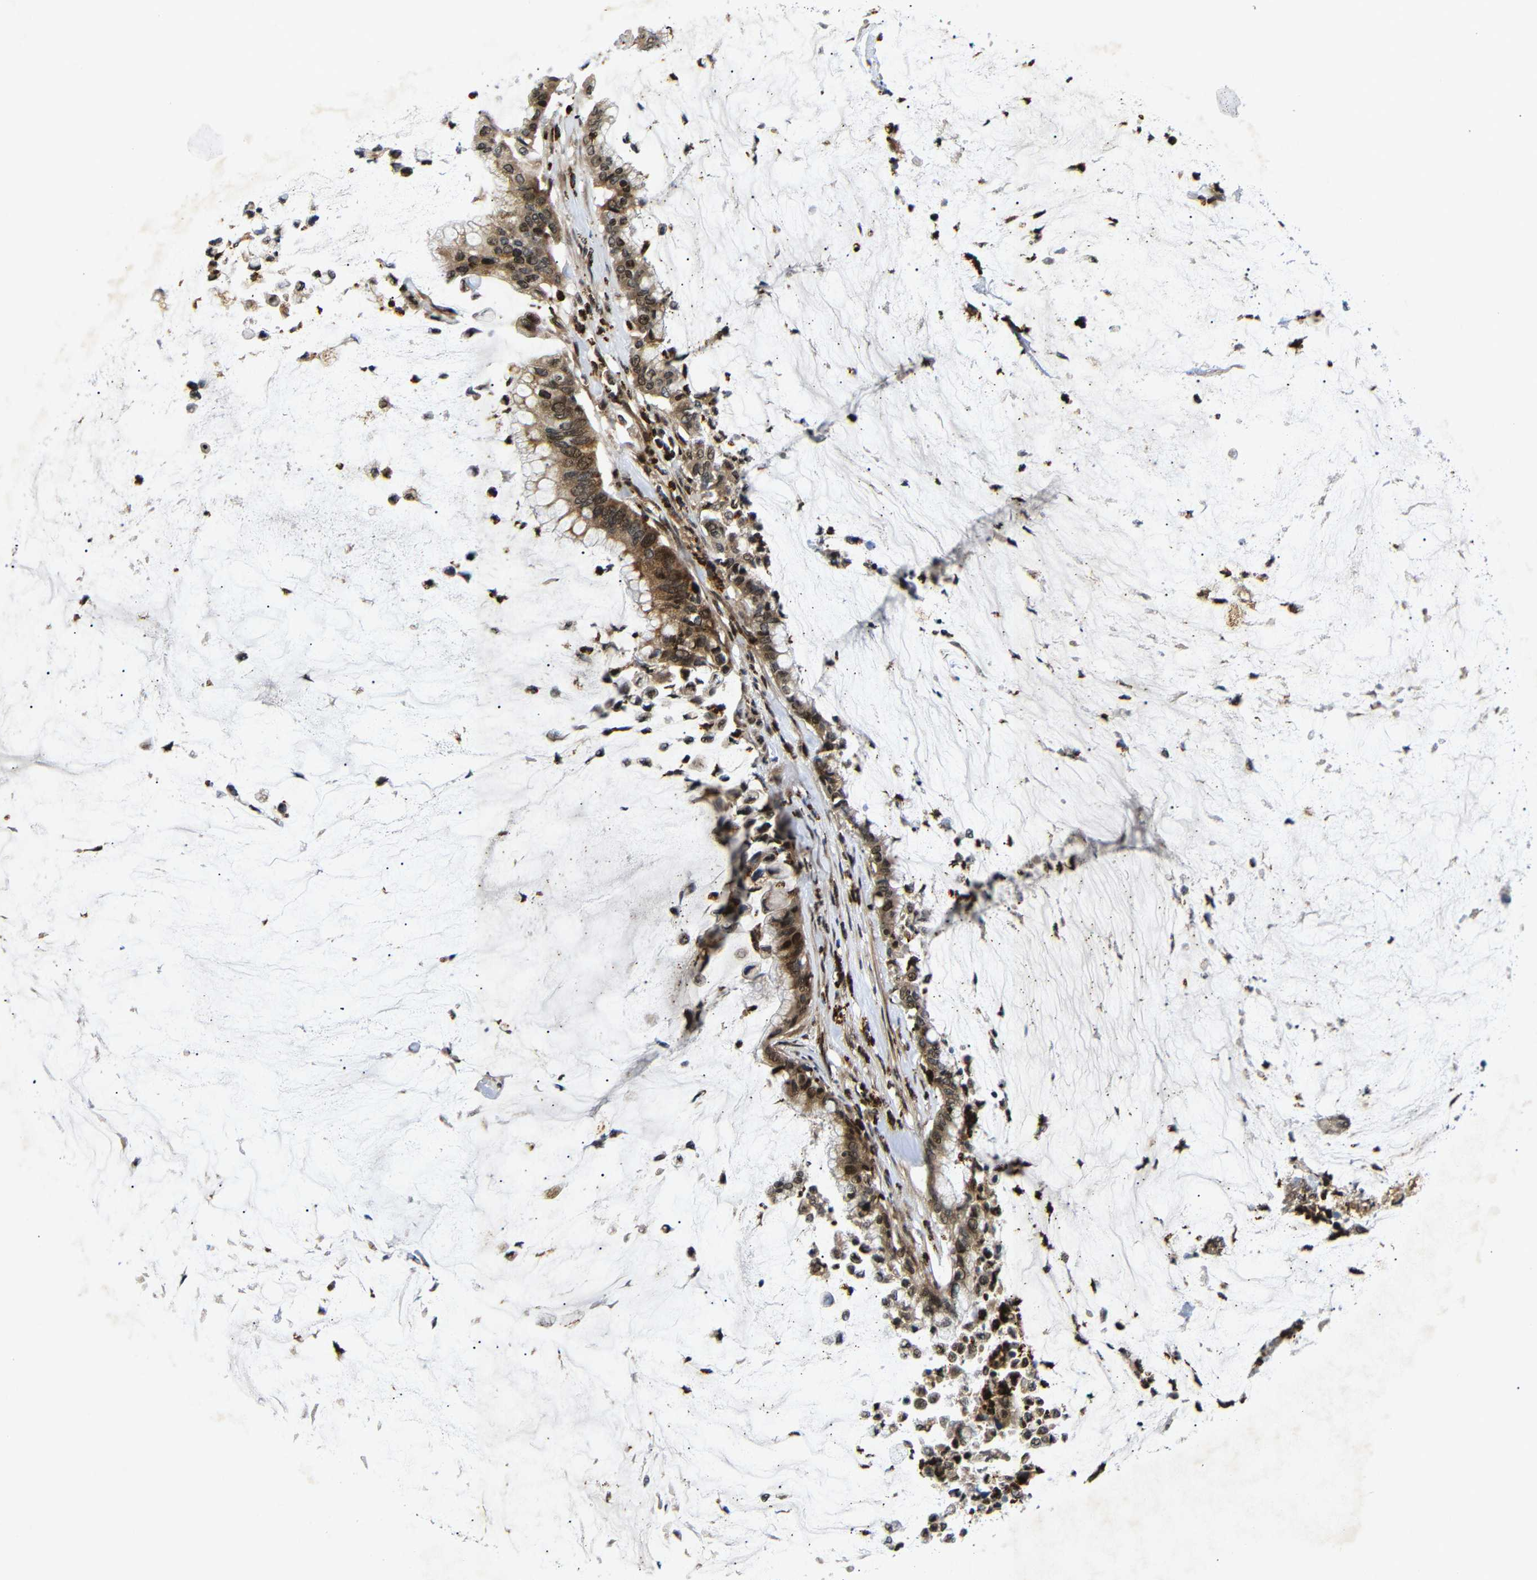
{"staining": {"intensity": "moderate", "quantity": ">75%", "location": "cytoplasmic/membranous,nuclear"}, "tissue": "pancreatic cancer", "cell_type": "Tumor cells", "image_type": "cancer", "snomed": [{"axis": "morphology", "description": "Adenocarcinoma, NOS"}, {"axis": "topography", "description": "Pancreas"}], "caption": "Moderate cytoplasmic/membranous and nuclear positivity for a protein is present in about >75% of tumor cells of adenocarcinoma (pancreatic) using immunohistochemistry (IHC).", "gene": "KIF23", "patient": {"sex": "male", "age": 41}}